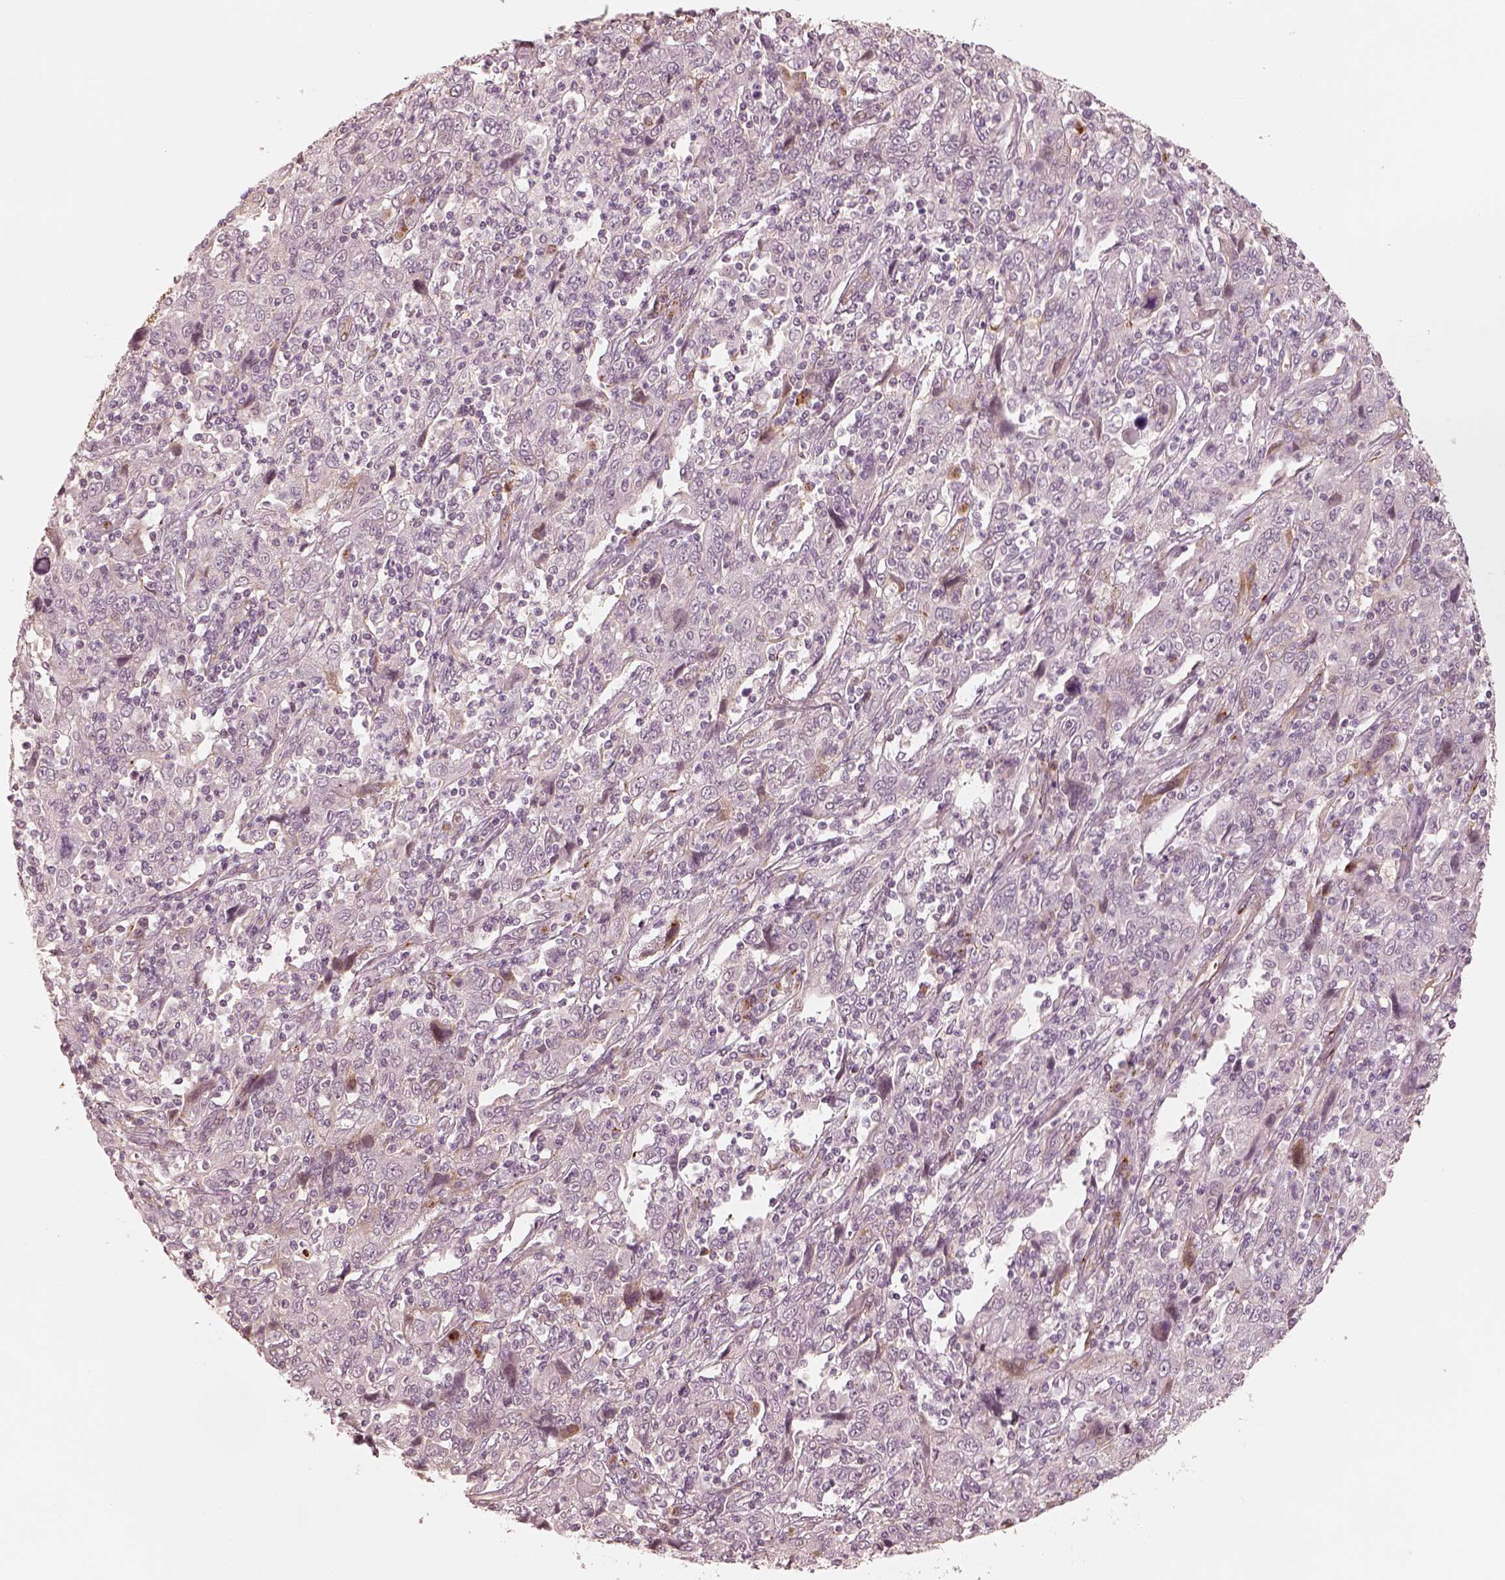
{"staining": {"intensity": "negative", "quantity": "none", "location": "none"}, "tissue": "cervical cancer", "cell_type": "Tumor cells", "image_type": "cancer", "snomed": [{"axis": "morphology", "description": "Squamous cell carcinoma, NOS"}, {"axis": "topography", "description": "Cervix"}], "caption": "Tumor cells show no significant staining in cervical squamous cell carcinoma.", "gene": "GORASP2", "patient": {"sex": "female", "age": 46}}